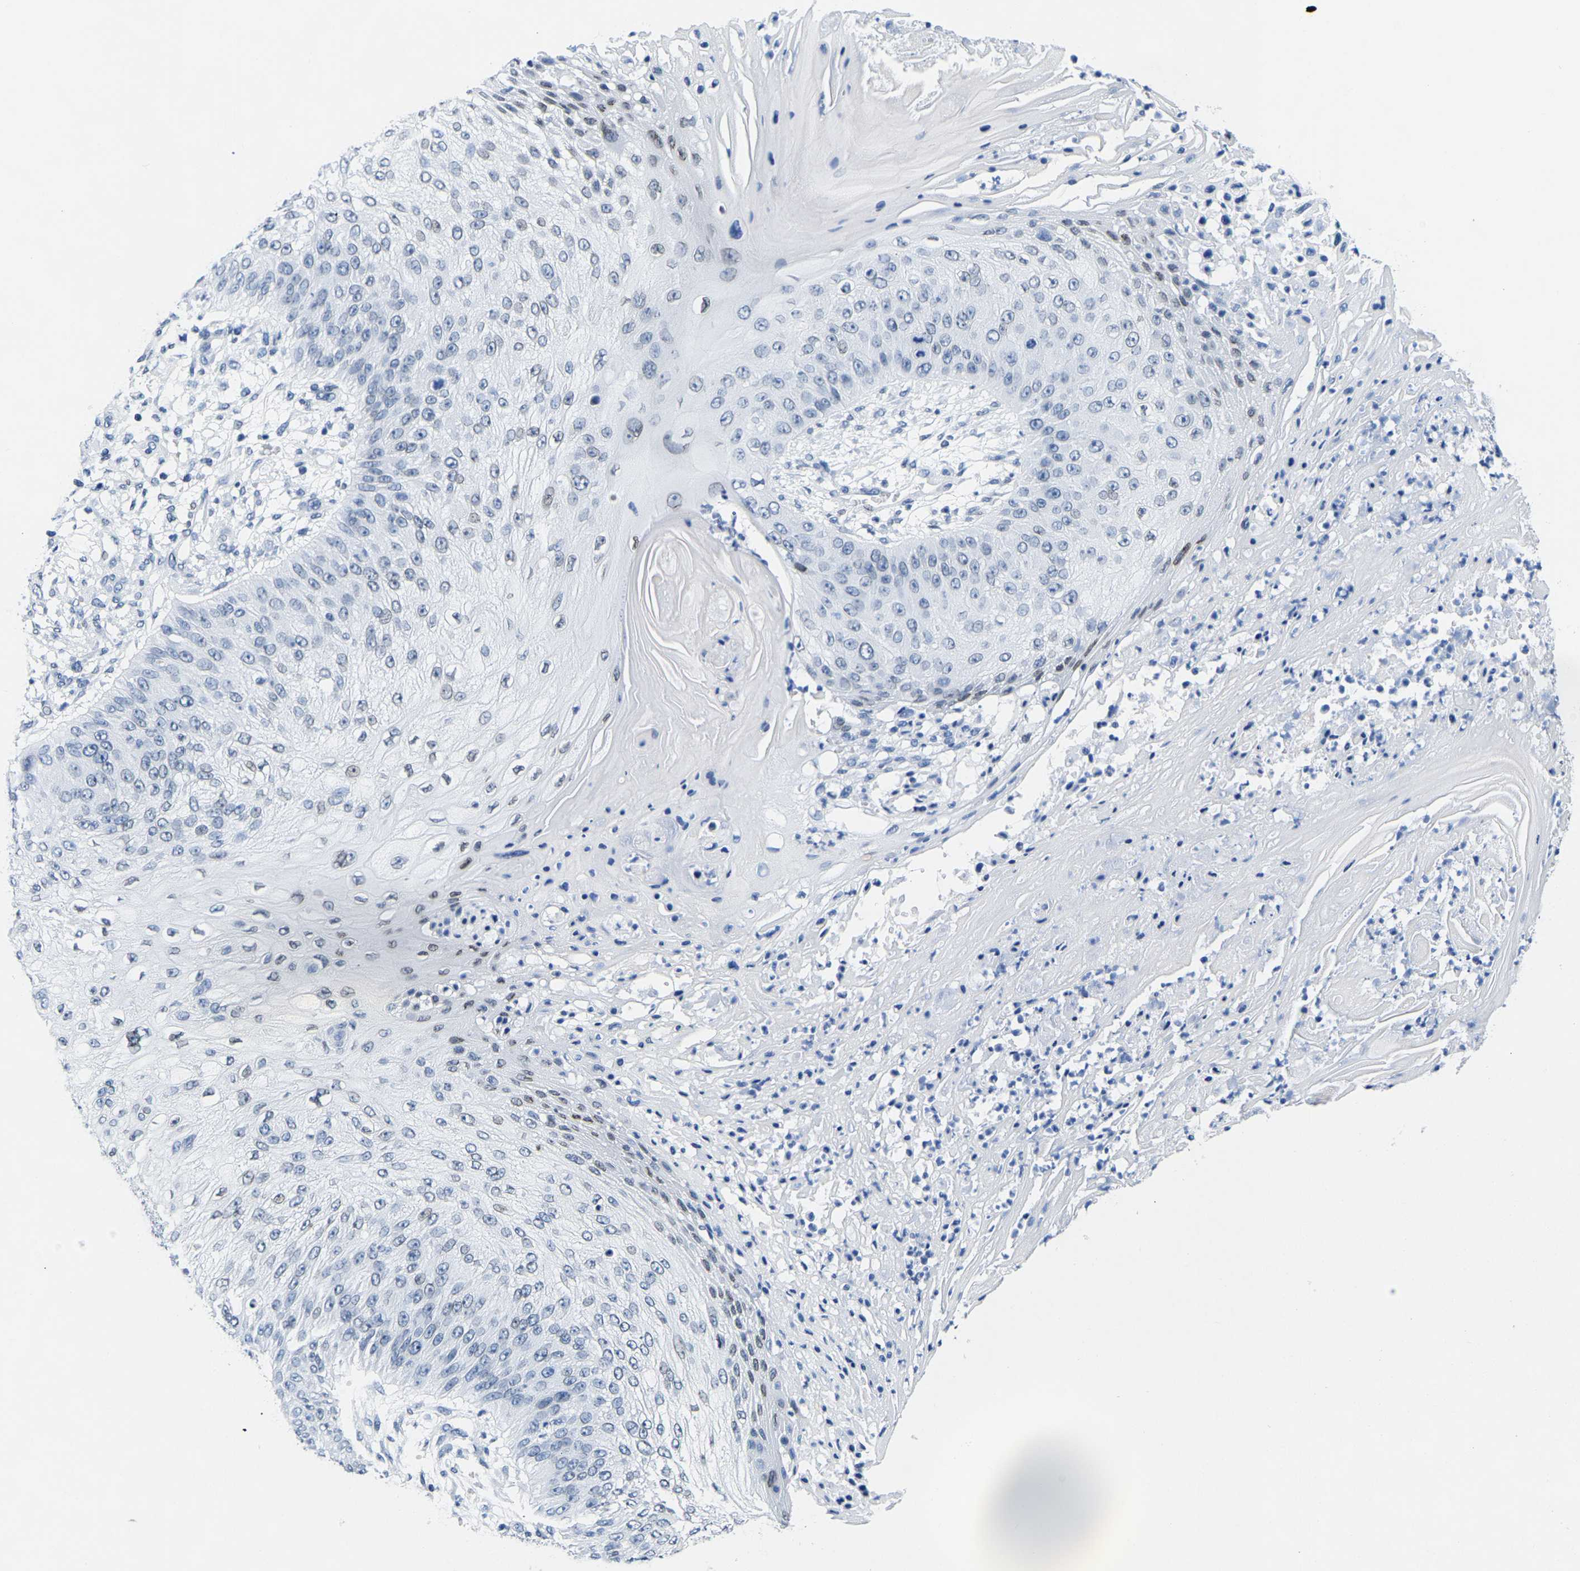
{"staining": {"intensity": "weak", "quantity": "<25%", "location": "nuclear"}, "tissue": "skin cancer", "cell_type": "Tumor cells", "image_type": "cancer", "snomed": [{"axis": "morphology", "description": "Squamous cell carcinoma, NOS"}, {"axis": "topography", "description": "Skin"}], "caption": "A high-resolution histopathology image shows immunohistochemistry staining of squamous cell carcinoma (skin), which reveals no significant staining in tumor cells. (DAB immunohistochemistry (IHC), high magnification).", "gene": "UPK3A", "patient": {"sex": "female", "age": 80}}